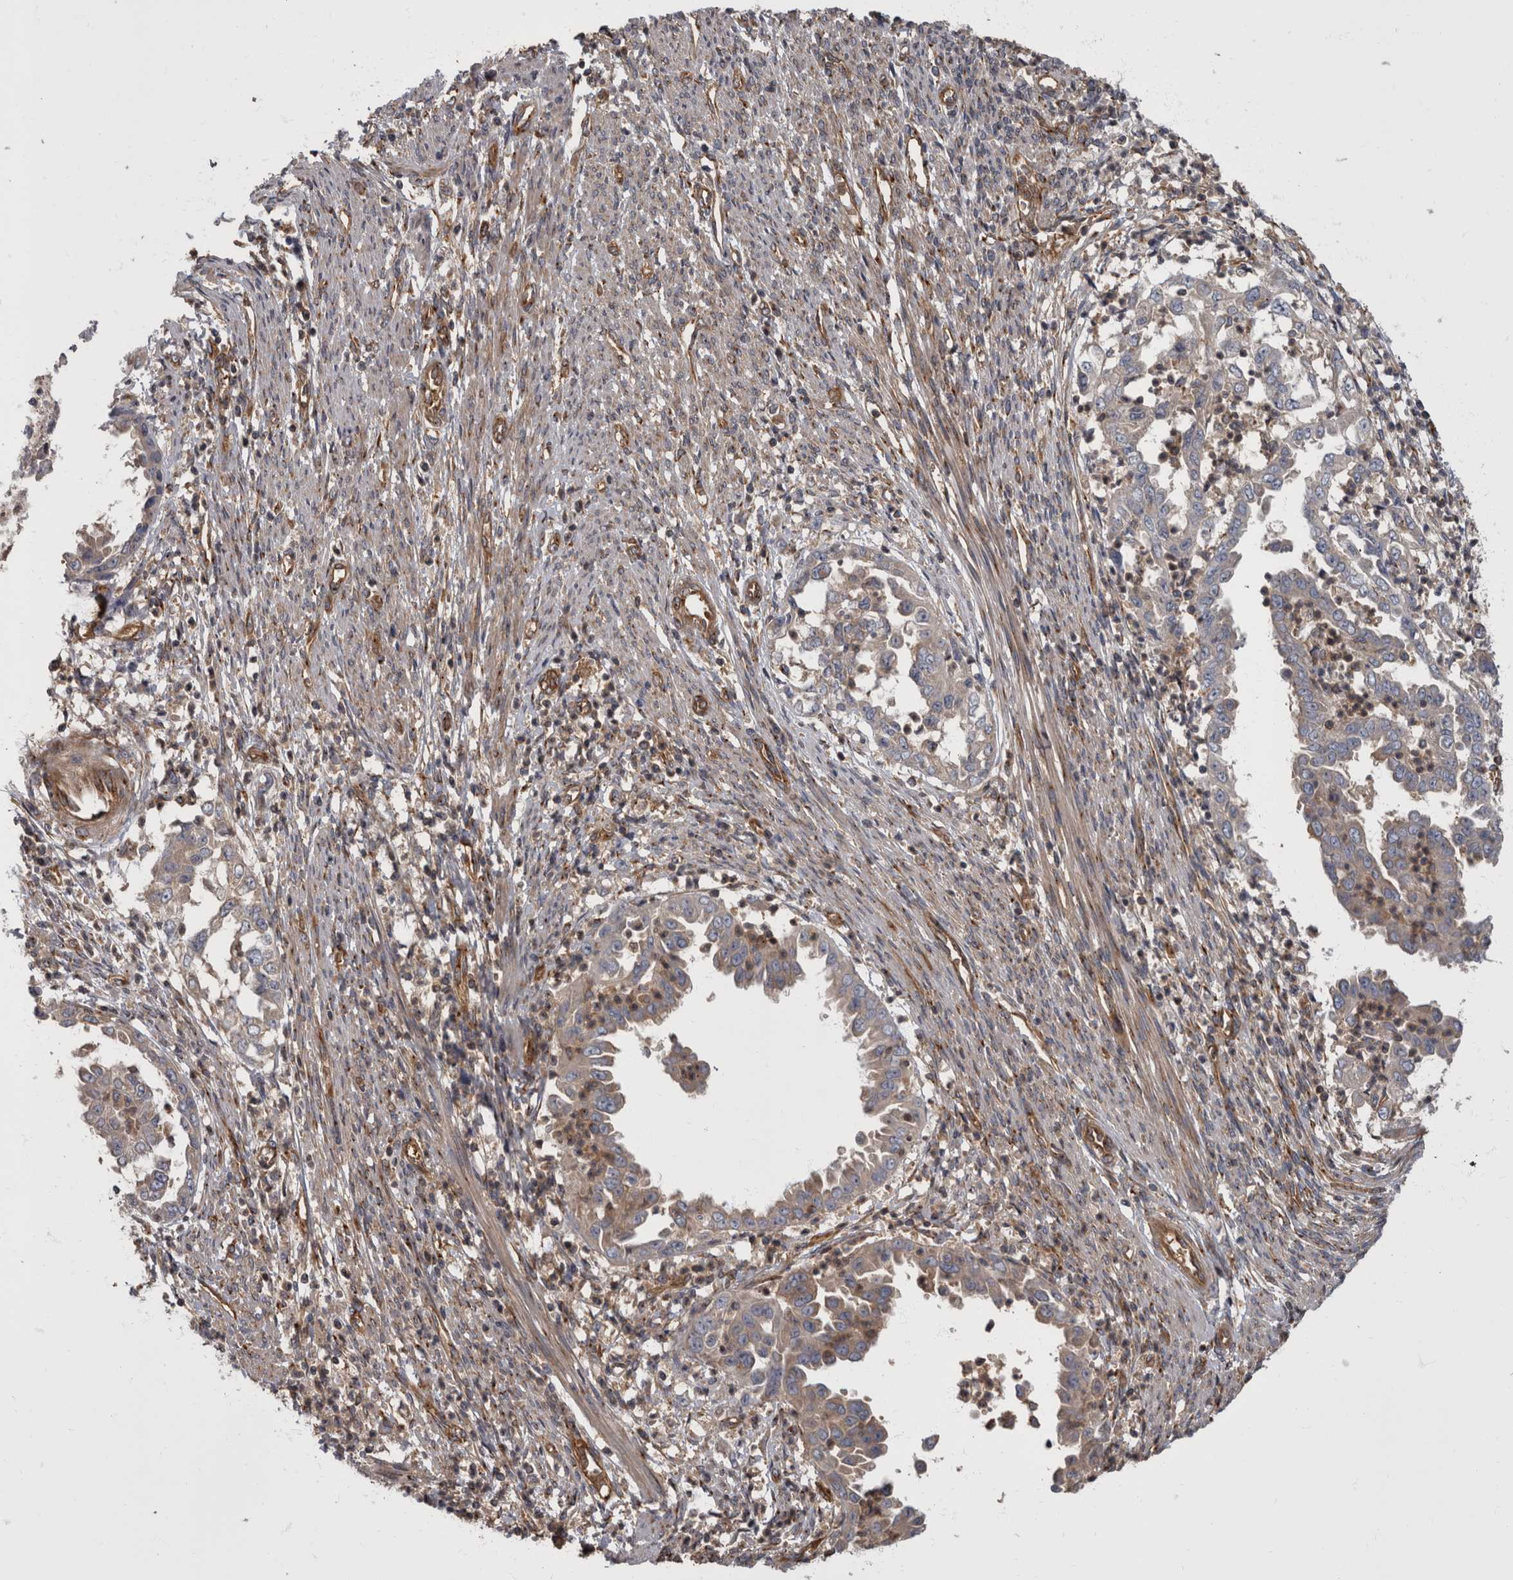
{"staining": {"intensity": "weak", "quantity": "<25%", "location": "cytoplasmic/membranous"}, "tissue": "endometrial cancer", "cell_type": "Tumor cells", "image_type": "cancer", "snomed": [{"axis": "morphology", "description": "Adenocarcinoma, NOS"}, {"axis": "topography", "description": "Endometrium"}], "caption": "IHC histopathology image of neoplastic tissue: adenocarcinoma (endometrial) stained with DAB (3,3'-diaminobenzidine) demonstrates no significant protein positivity in tumor cells.", "gene": "HOOK3", "patient": {"sex": "female", "age": 85}}